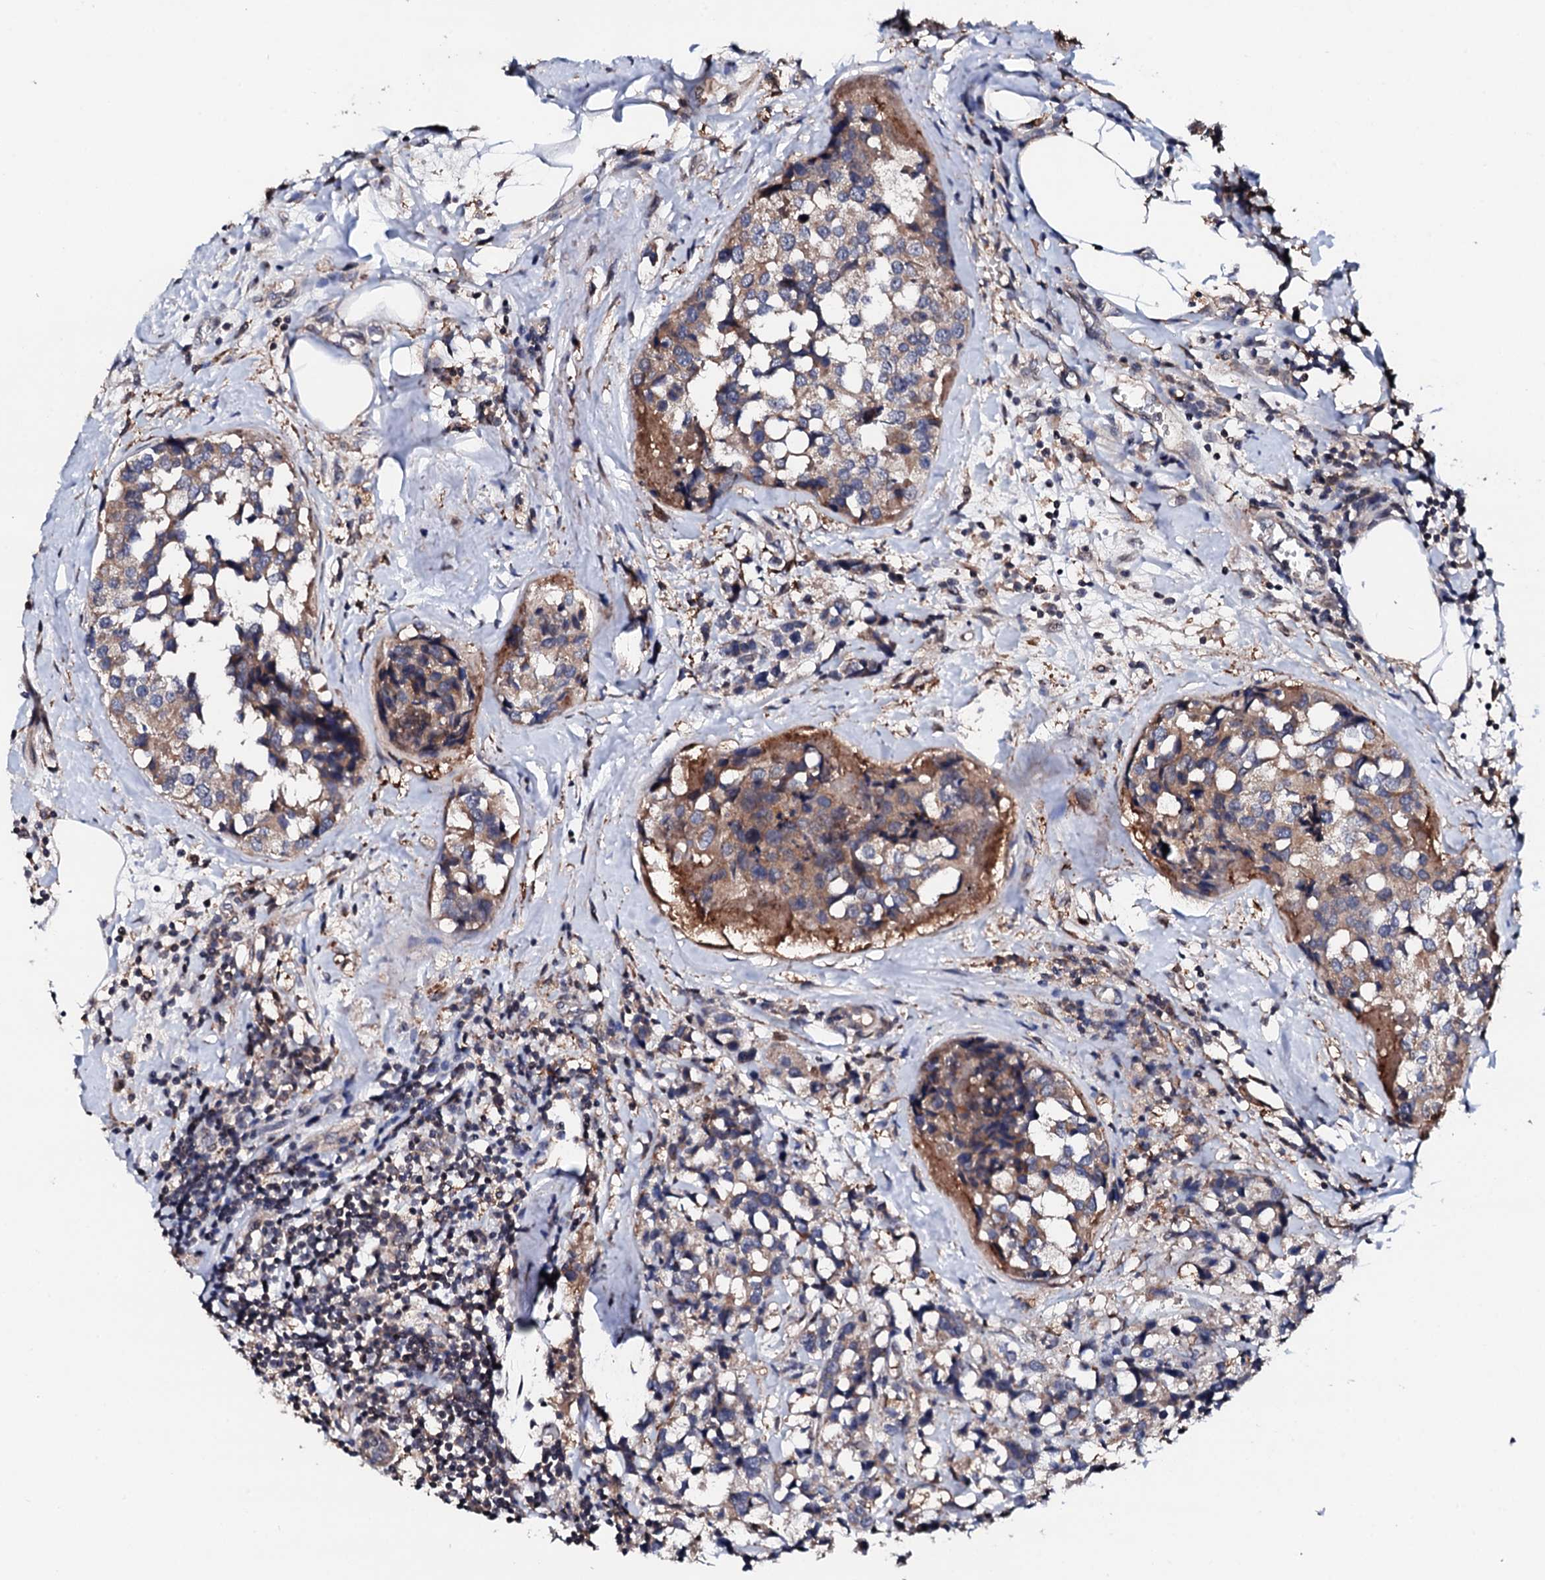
{"staining": {"intensity": "moderate", "quantity": "<25%", "location": "cytoplasmic/membranous"}, "tissue": "breast cancer", "cell_type": "Tumor cells", "image_type": "cancer", "snomed": [{"axis": "morphology", "description": "Lobular carcinoma"}, {"axis": "topography", "description": "Breast"}], "caption": "Tumor cells exhibit low levels of moderate cytoplasmic/membranous positivity in about <25% of cells in breast lobular carcinoma.", "gene": "EDC3", "patient": {"sex": "female", "age": 59}}